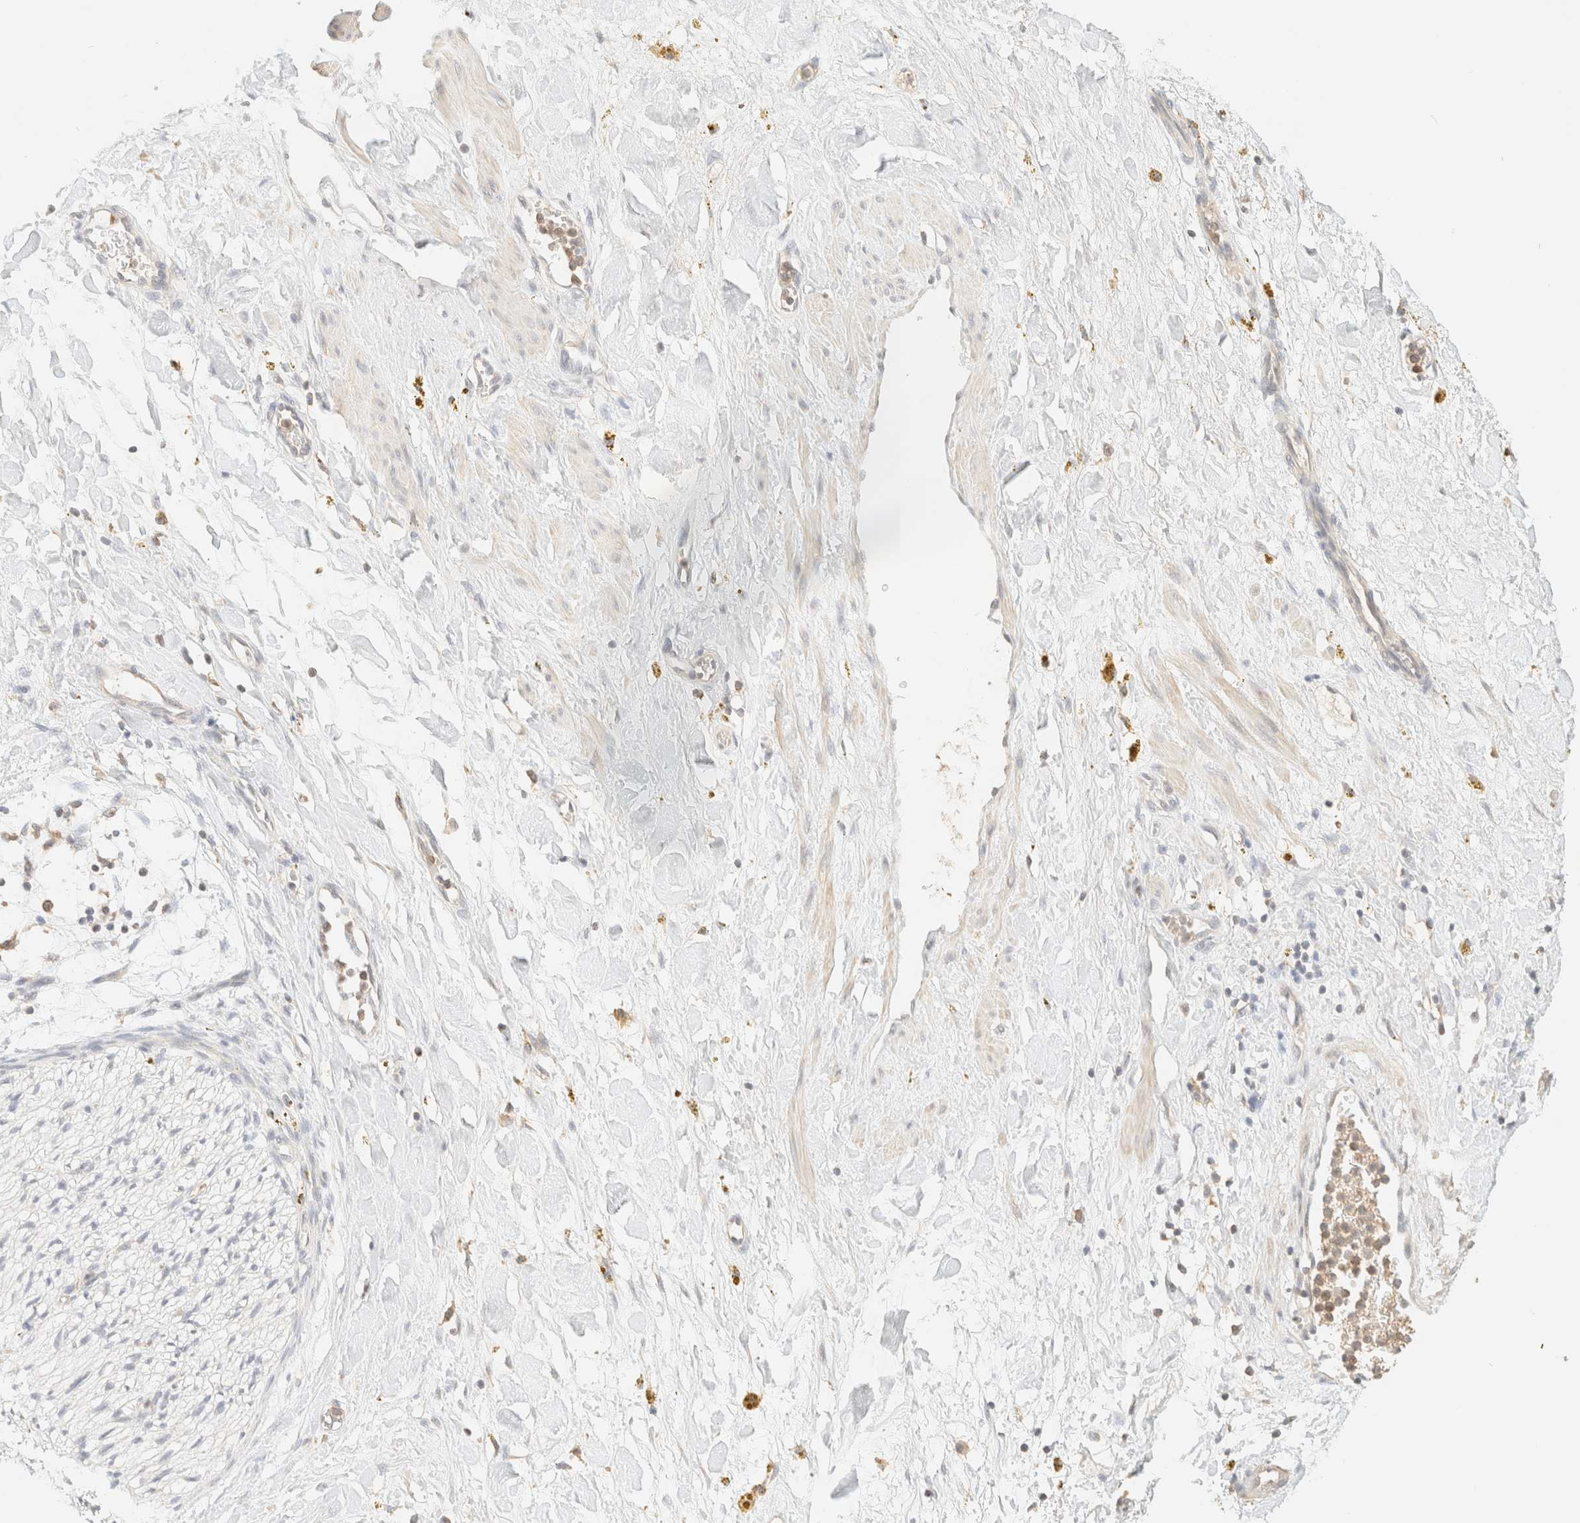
{"staining": {"intensity": "negative", "quantity": "none", "location": "none"}, "tissue": "adipose tissue", "cell_type": "Adipocytes", "image_type": "normal", "snomed": [{"axis": "morphology", "description": "Normal tissue, NOS"}, {"axis": "topography", "description": "Kidney"}, {"axis": "topography", "description": "Peripheral nerve tissue"}], "caption": "Adipocytes show no significant expression in normal adipose tissue.", "gene": "TIMD4", "patient": {"sex": "male", "age": 7}}